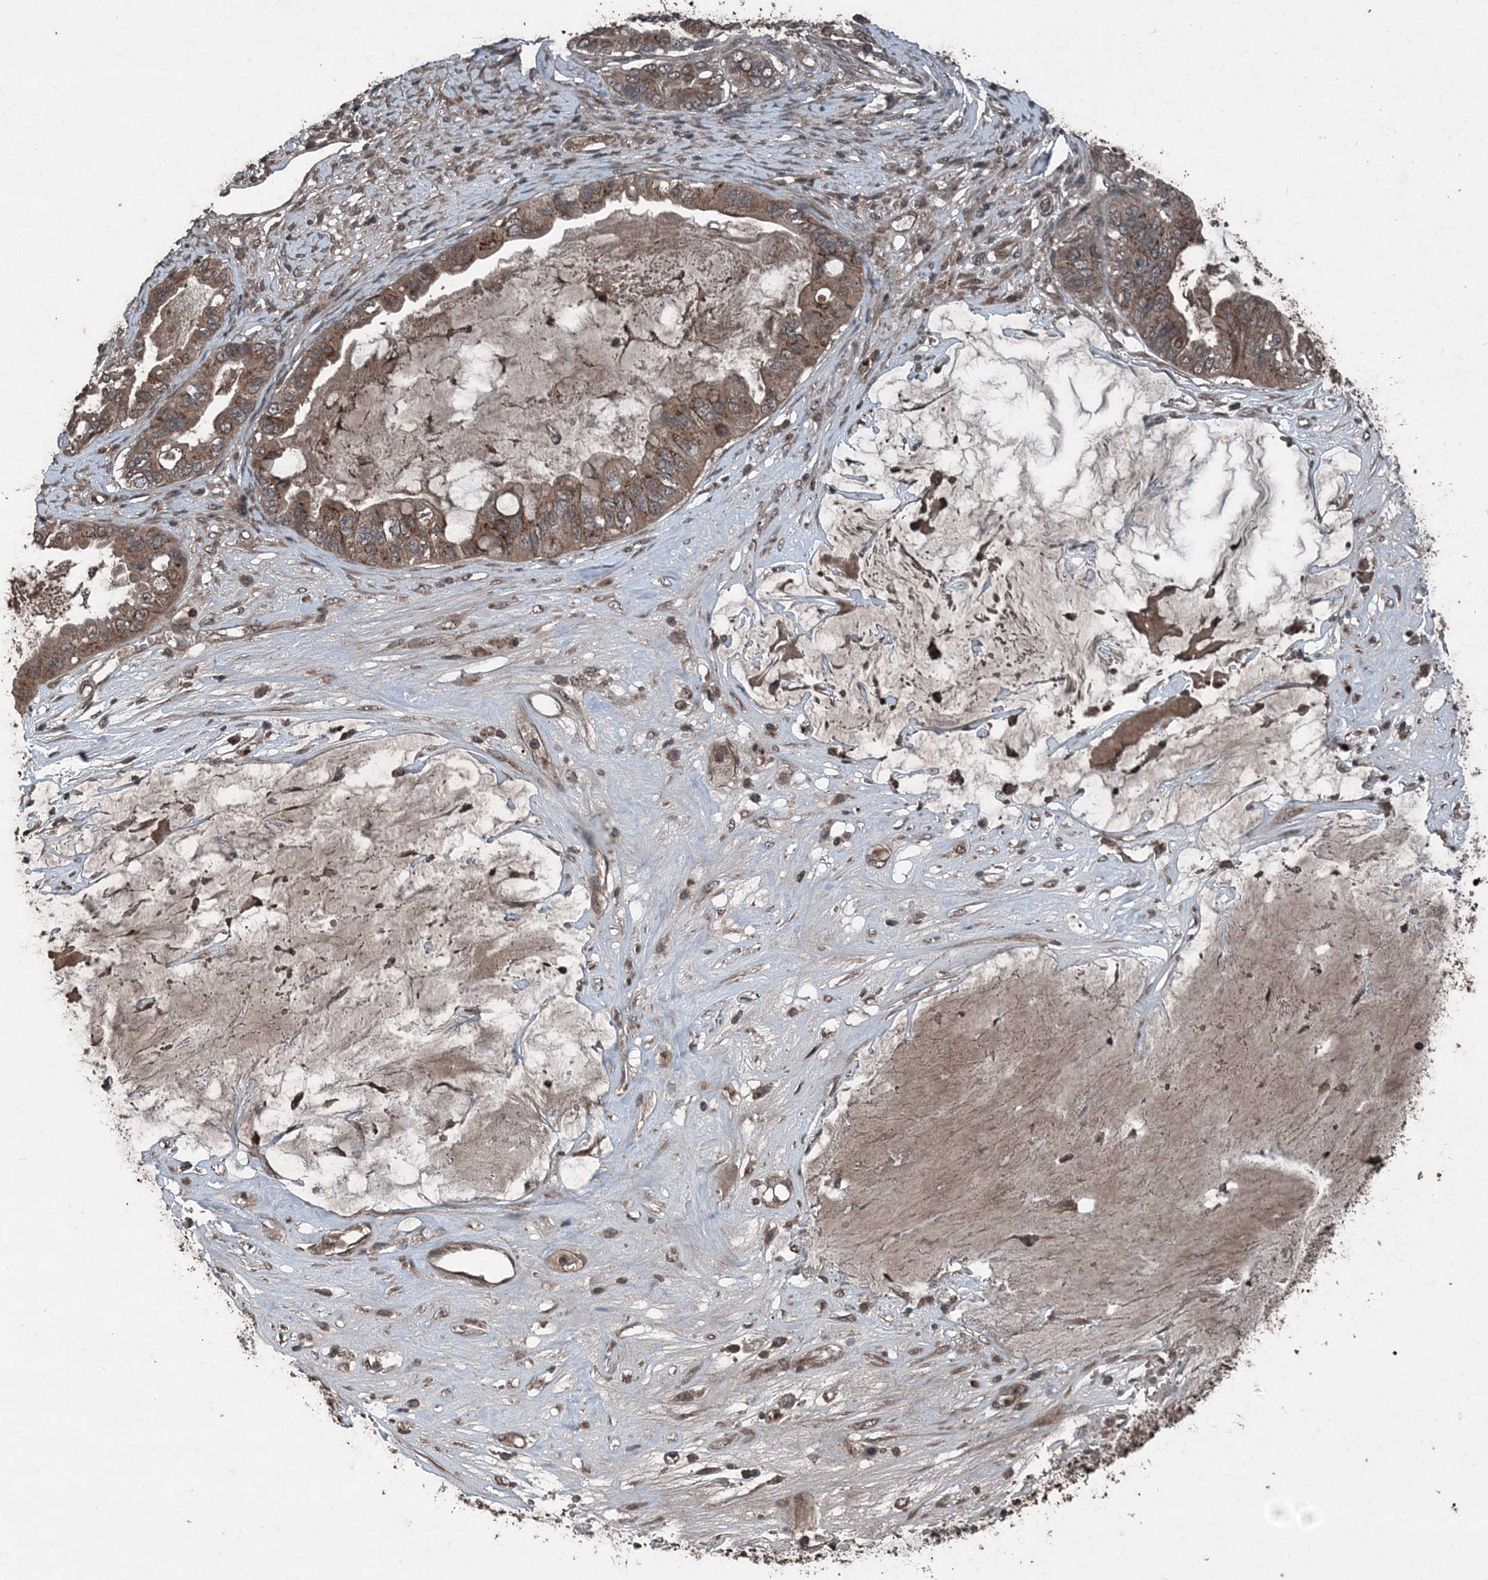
{"staining": {"intensity": "weak", "quantity": ">75%", "location": "cytoplasmic/membranous"}, "tissue": "ovarian cancer", "cell_type": "Tumor cells", "image_type": "cancer", "snomed": [{"axis": "morphology", "description": "Cystadenocarcinoma, mucinous, NOS"}, {"axis": "topography", "description": "Ovary"}], "caption": "Ovarian cancer stained with DAB IHC shows low levels of weak cytoplasmic/membranous expression in about >75% of tumor cells.", "gene": "CFL1", "patient": {"sex": "female", "age": 80}}